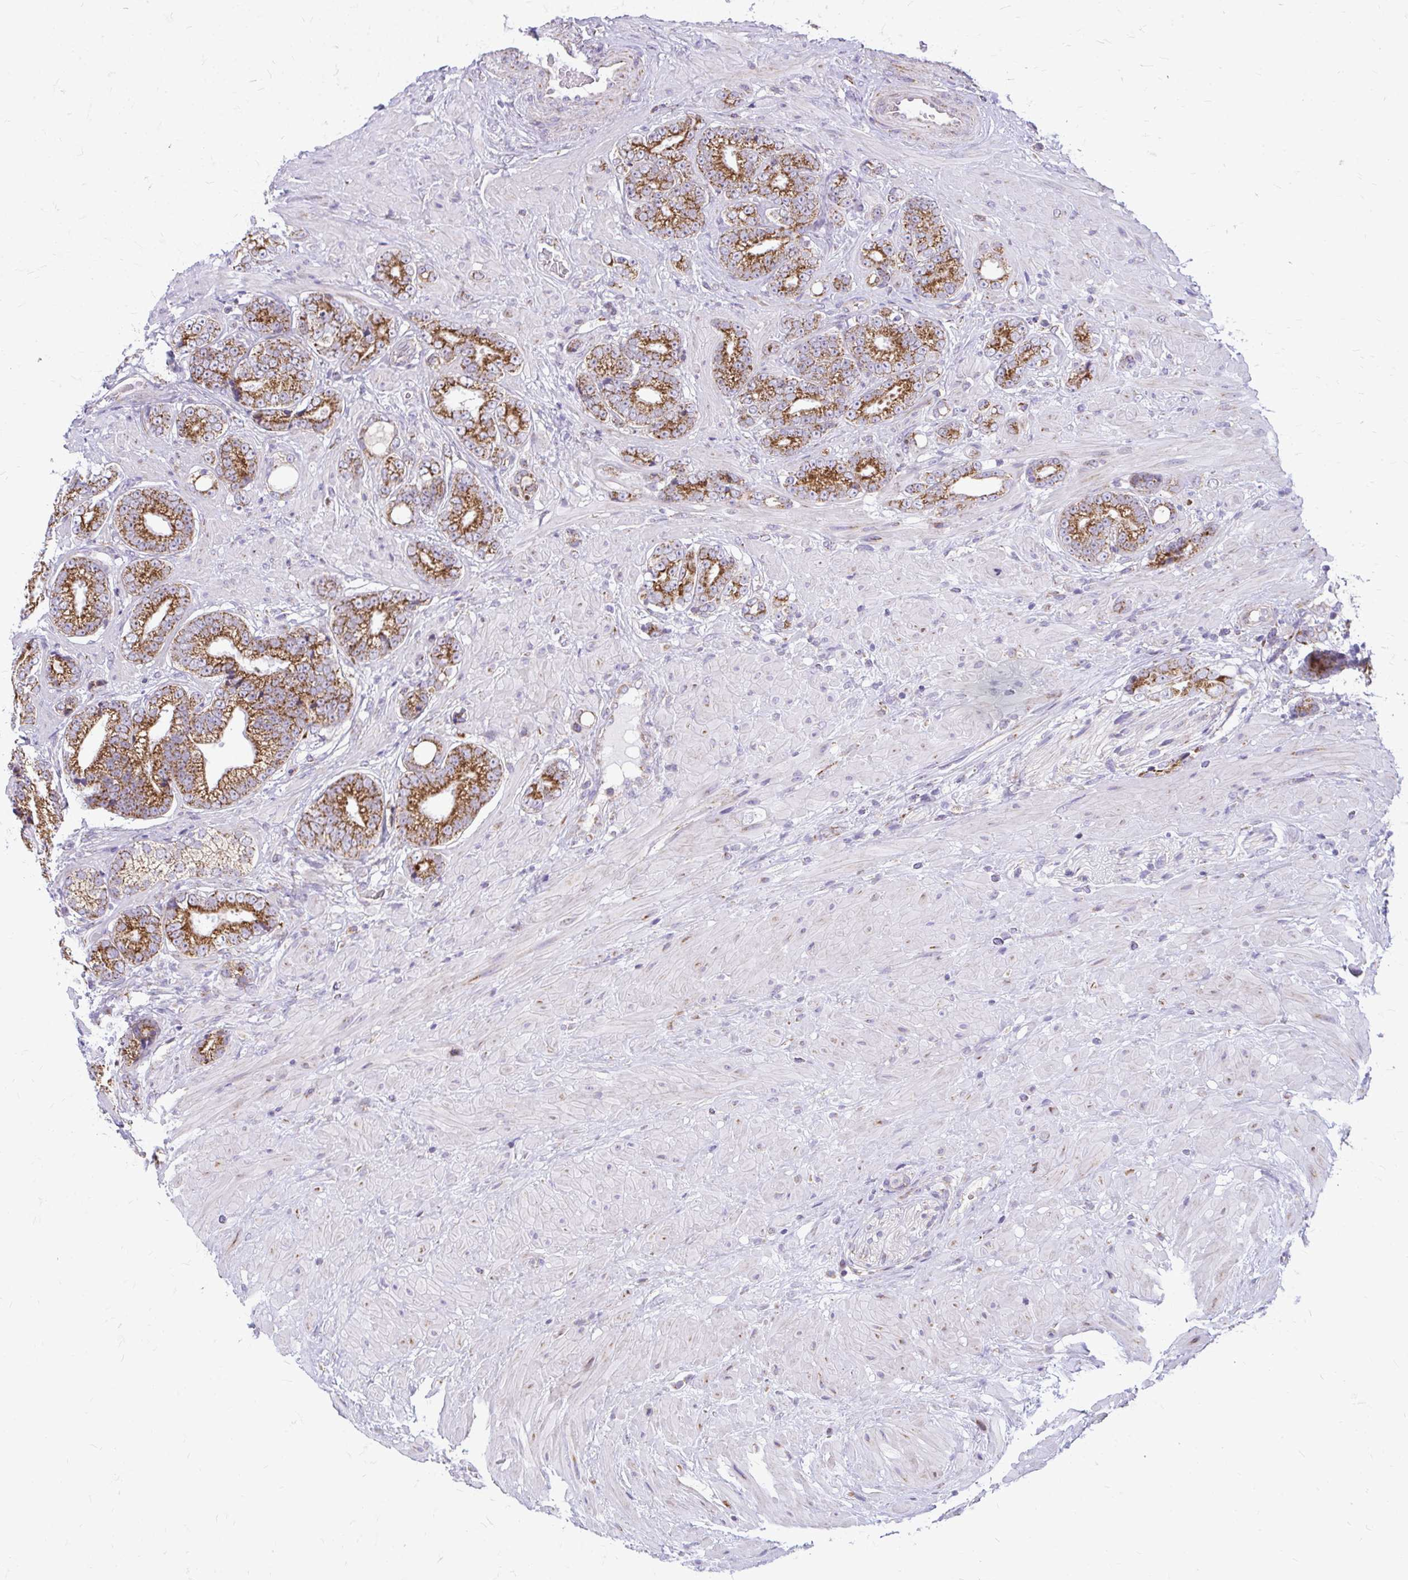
{"staining": {"intensity": "strong", "quantity": ">75%", "location": "cytoplasmic/membranous"}, "tissue": "prostate cancer", "cell_type": "Tumor cells", "image_type": "cancer", "snomed": [{"axis": "morphology", "description": "Adenocarcinoma, Low grade"}, {"axis": "topography", "description": "Prostate"}], "caption": "Human prostate adenocarcinoma (low-grade) stained with a brown dye shows strong cytoplasmic/membranous positive staining in about >75% of tumor cells.", "gene": "IFIT1", "patient": {"sex": "male", "age": 61}}